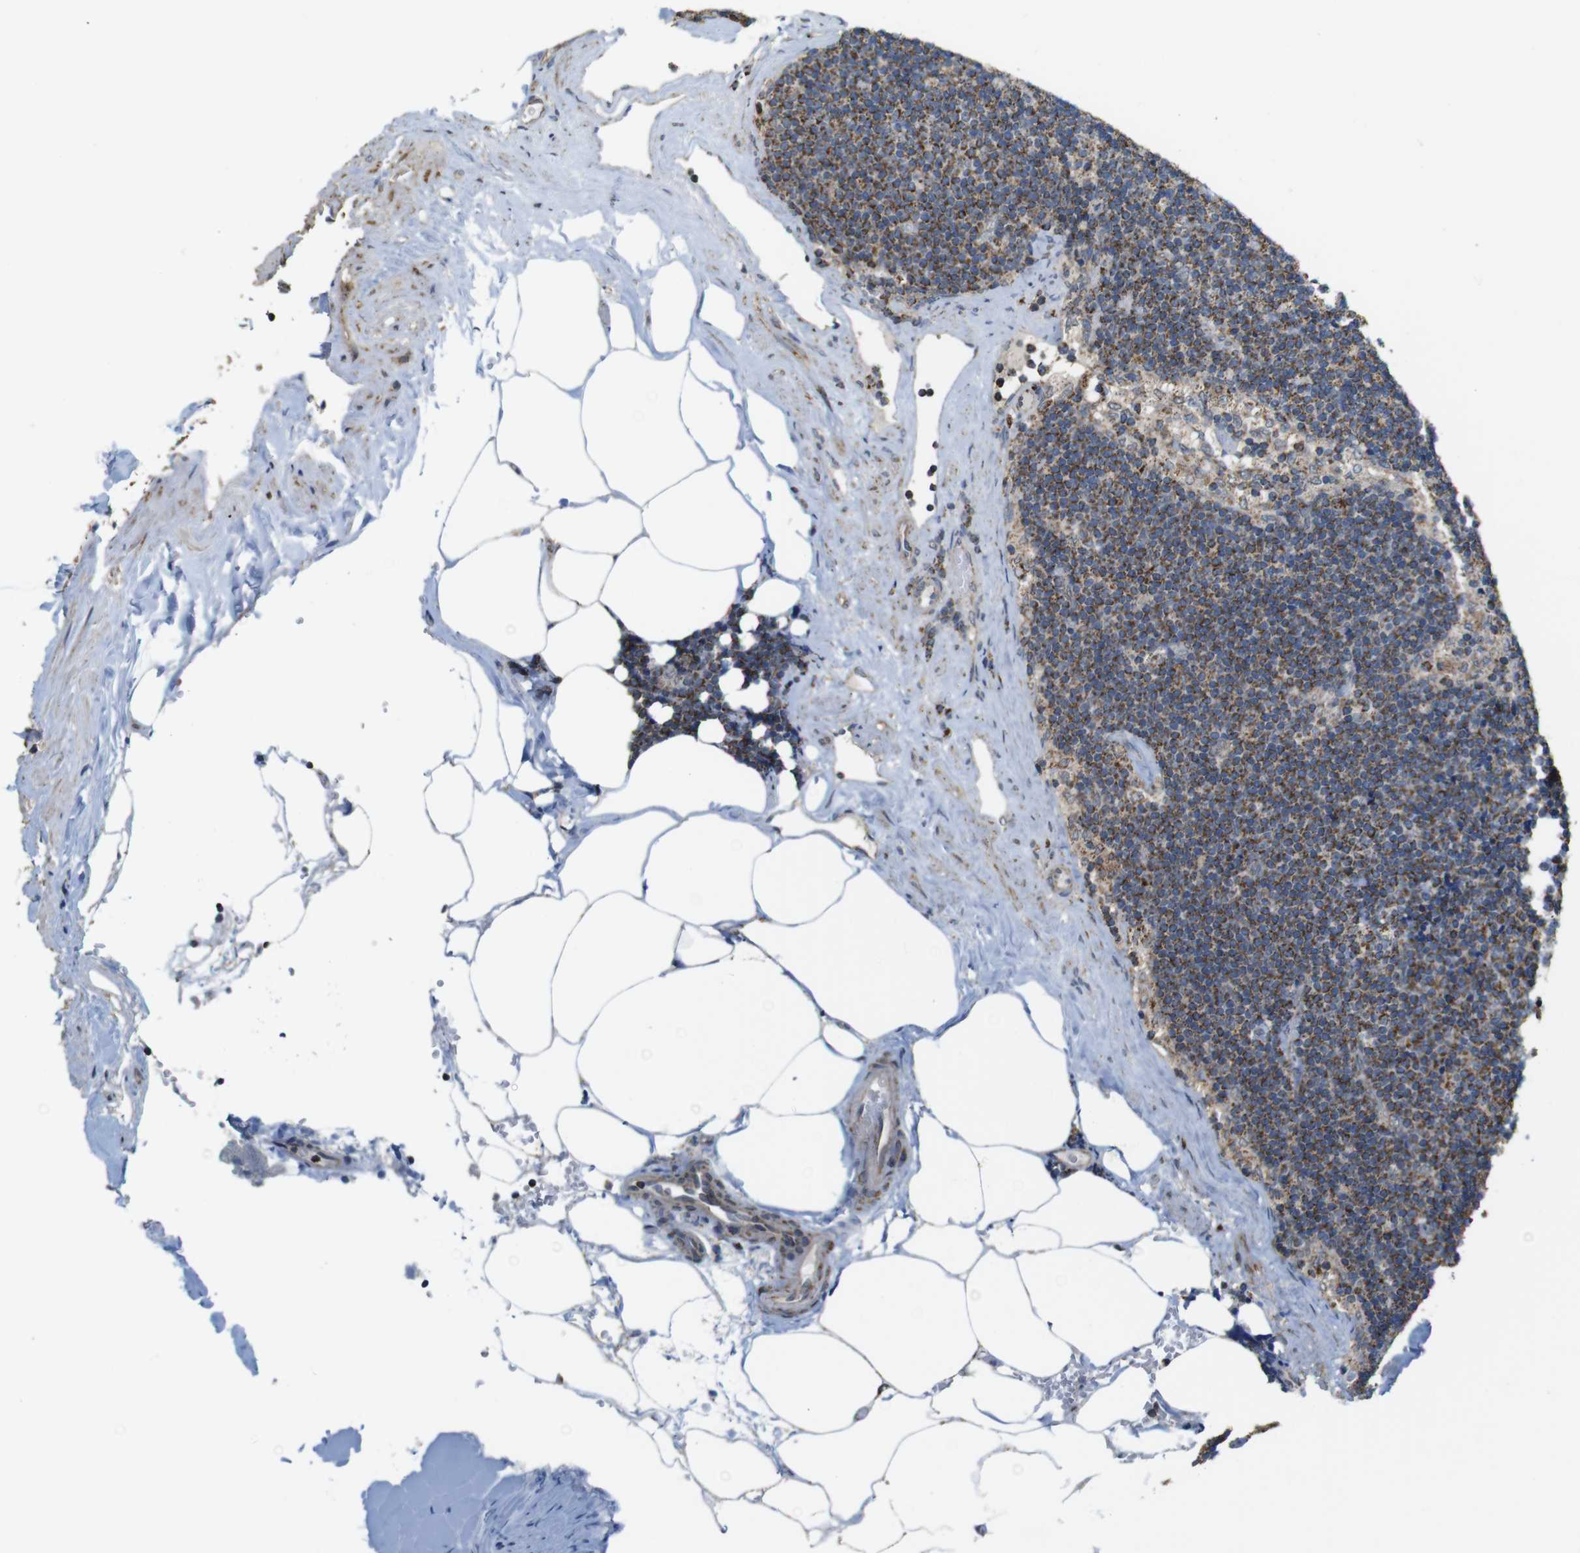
{"staining": {"intensity": "moderate", "quantity": "25%-75%", "location": "cytoplasmic/membranous"}, "tissue": "lymph node", "cell_type": "Germinal center cells", "image_type": "normal", "snomed": [{"axis": "morphology", "description": "Normal tissue, NOS"}, {"axis": "topography", "description": "Lymph node"}], "caption": "IHC staining of benign lymph node, which exhibits medium levels of moderate cytoplasmic/membranous positivity in about 25%-75% of germinal center cells indicating moderate cytoplasmic/membranous protein expression. The staining was performed using DAB (3,3'-diaminobenzidine) (brown) for protein detection and nuclei were counterstained in hematoxylin (blue).", "gene": "CALHM2", "patient": {"sex": "male", "age": 63}}